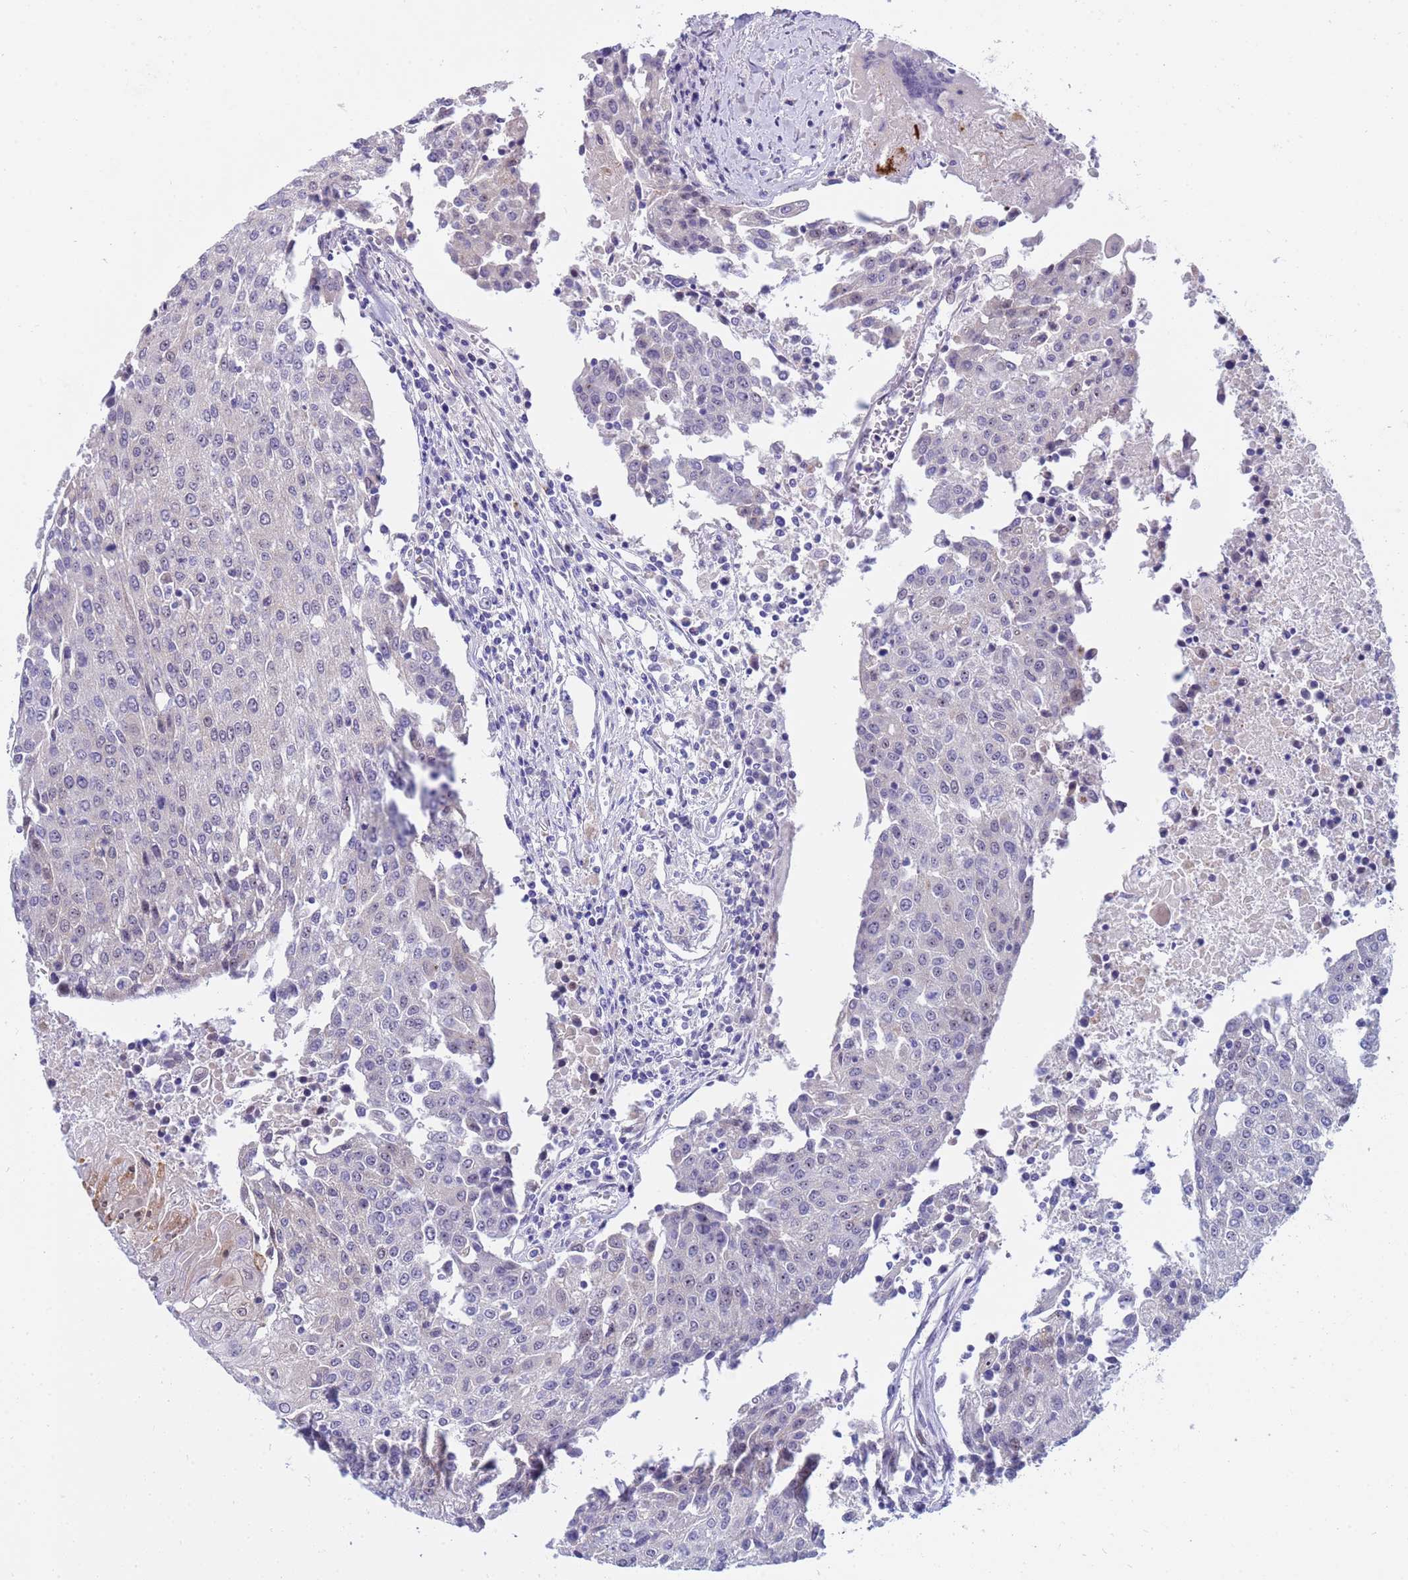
{"staining": {"intensity": "negative", "quantity": "none", "location": "none"}, "tissue": "urothelial cancer", "cell_type": "Tumor cells", "image_type": "cancer", "snomed": [{"axis": "morphology", "description": "Urothelial carcinoma, High grade"}, {"axis": "topography", "description": "Urinary bladder"}], "caption": "A micrograph of urothelial carcinoma (high-grade) stained for a protein reveals no brown staining in tumor cells.", "gene": "LRATD1", "patient": {"sex": "female", "age": 85}}